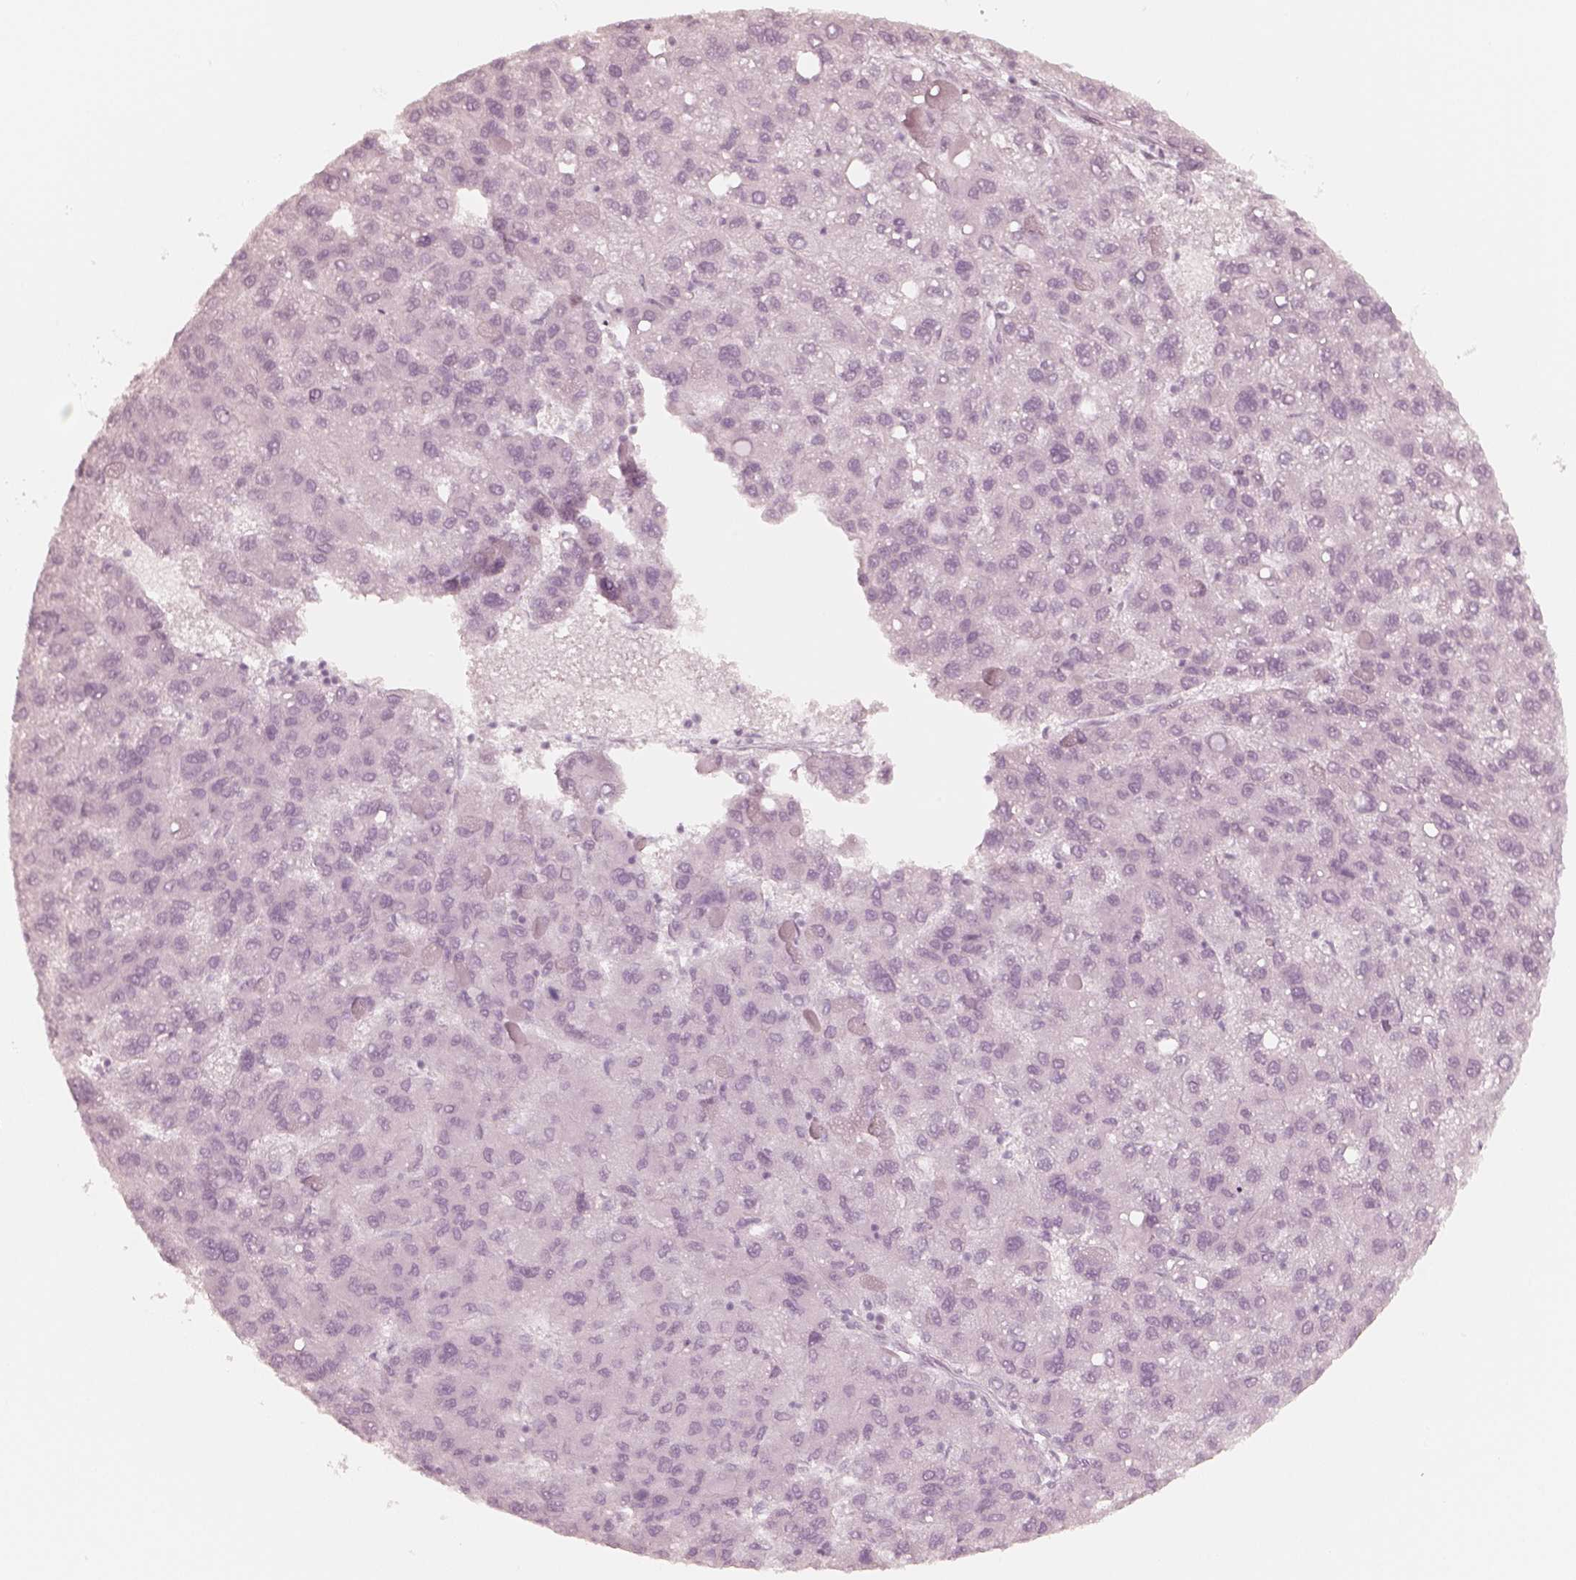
{"staining": {"intensity": "negative", "quantity": "none", "location": "none"}, "tissue": "liver cancer", "cell_type": "Tumor cells", "image_type": "cancer", "snomed": [{"axis": "morphology", "description": "Carcinoma, Hepatocellular, NOS"}, {"axis": "topography", "description": "Liver"}], "caption": "Photomicrograph shows no significant protein expression in tumor cells of liver cancer (hepatocellular carcinoma).", "gene": "KRT82", "patient": {"sex": "female", "age": 82}}